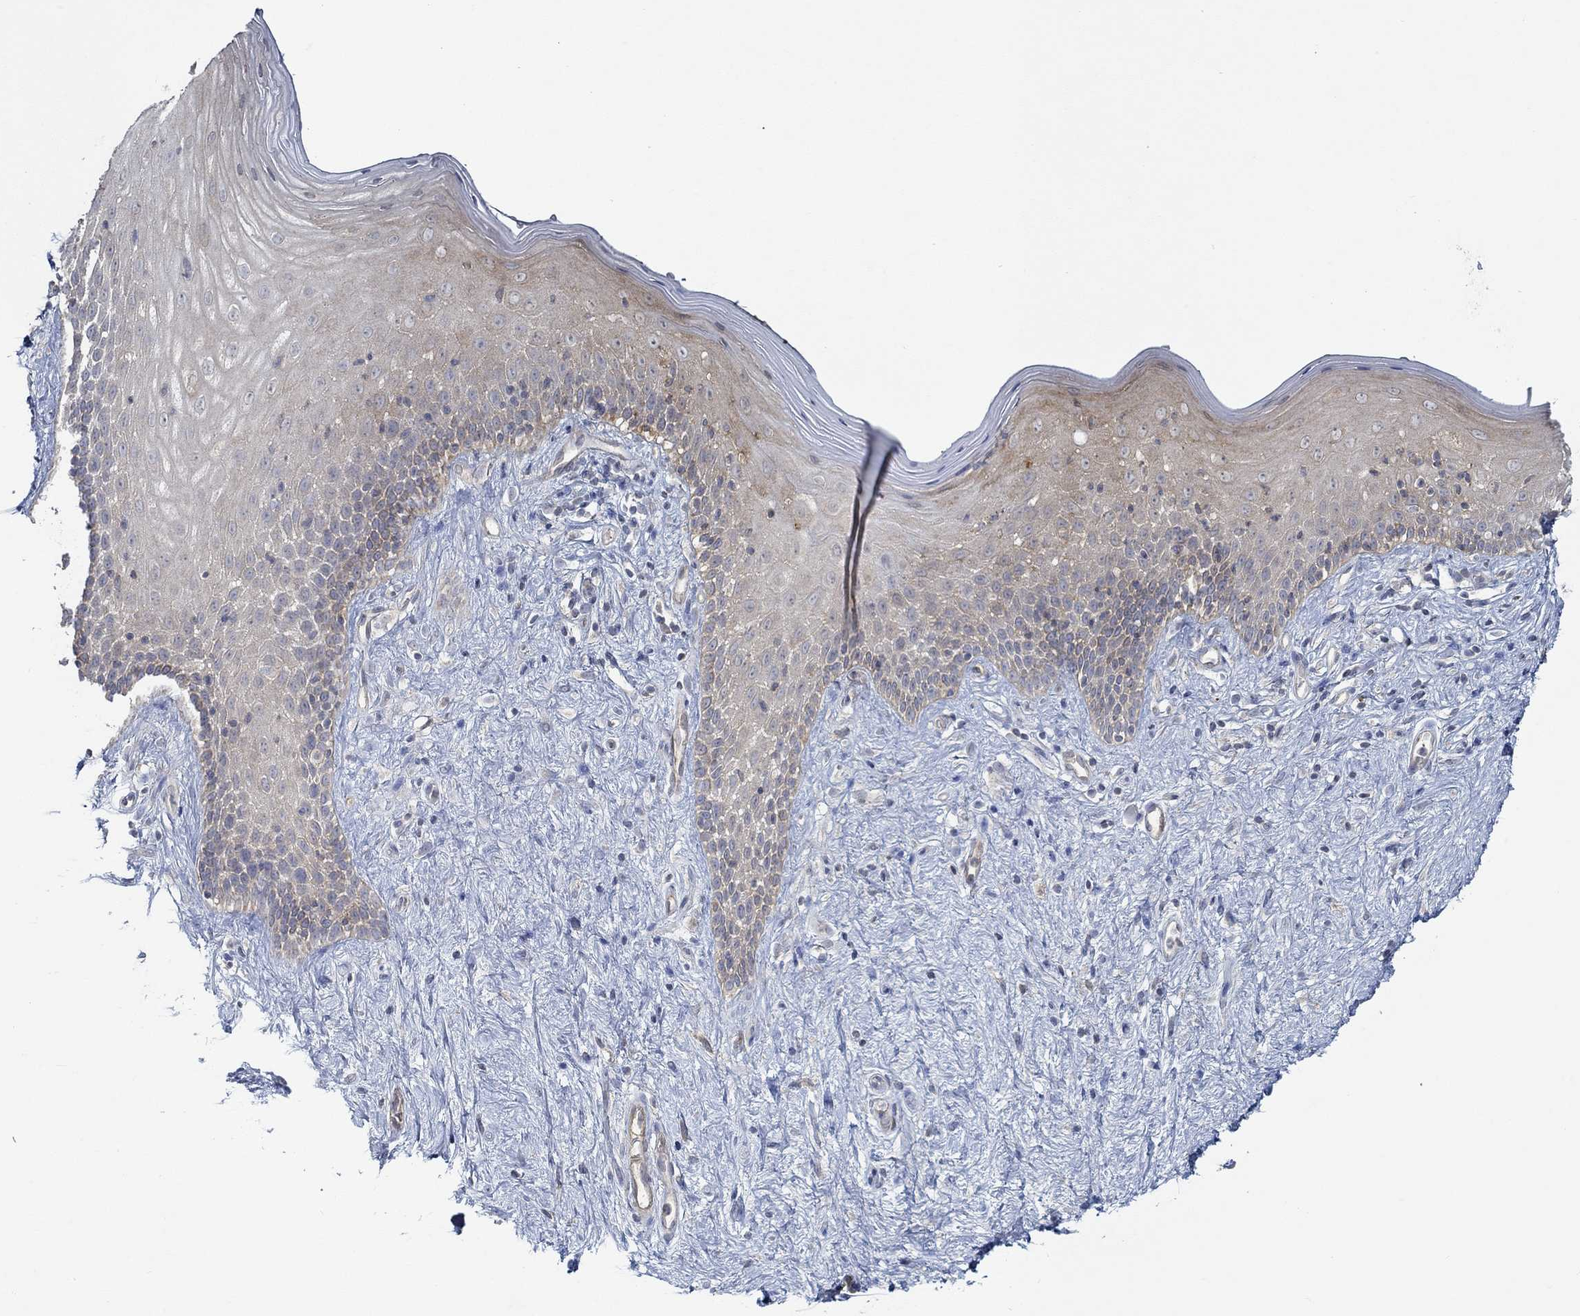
{"staining": {"intensity": "negative", "quantity": "none", "location": "none"}, "tissue": "vagina", "cell_type": "Squamous epithelial cells", "image_type": "normal", "snomed": [{"axis": "morphology", "description": "Normal tissue, NOS"}, {"axis": "topography", "description": "Vagina"}], "caption": "IHC of benign vagina exhibits no staining in squamous epithelial cells.", "gene": "MTHFR", "patient": {"sex": "female", "age": 47}}